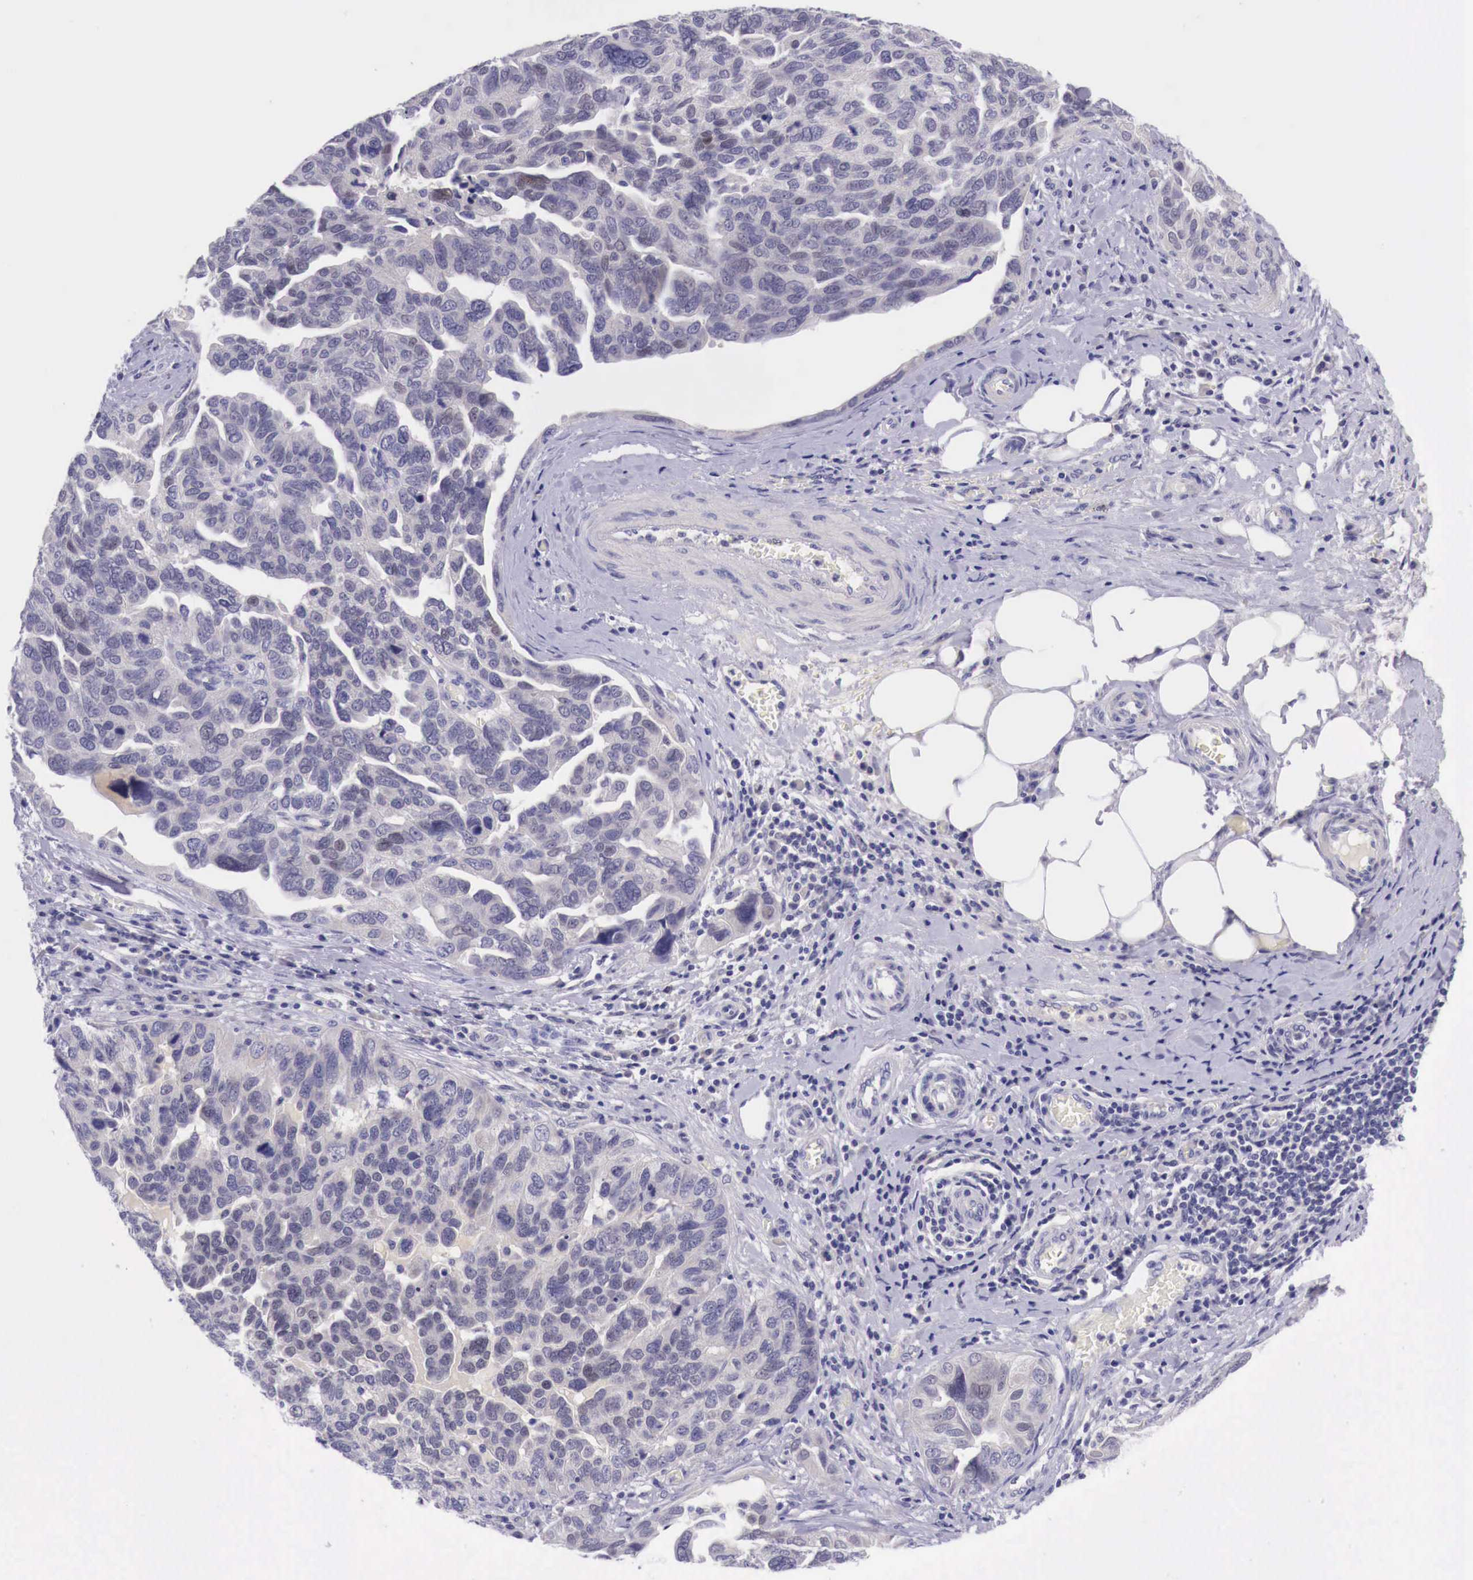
{"staining": {"intensity": "negative", "quantity": "none", "location": "none"}, "tissue": "ovarian cancer", "cell_type": "Tumor cells", "image_type": "cancer", "snomed": [{"axis": "morphology", "description": "Cystadenocarcinoma, serous, NOS"}, {"axis": "topography", "description": "Ovary"}], "caption": "This is a micrograph of immunohistochemistry (IHC) staining of ovarian cancer, which shows no expression in tumor cells.", "gene": "BCL6", "patient": {"sex": "female", "age": 64}}